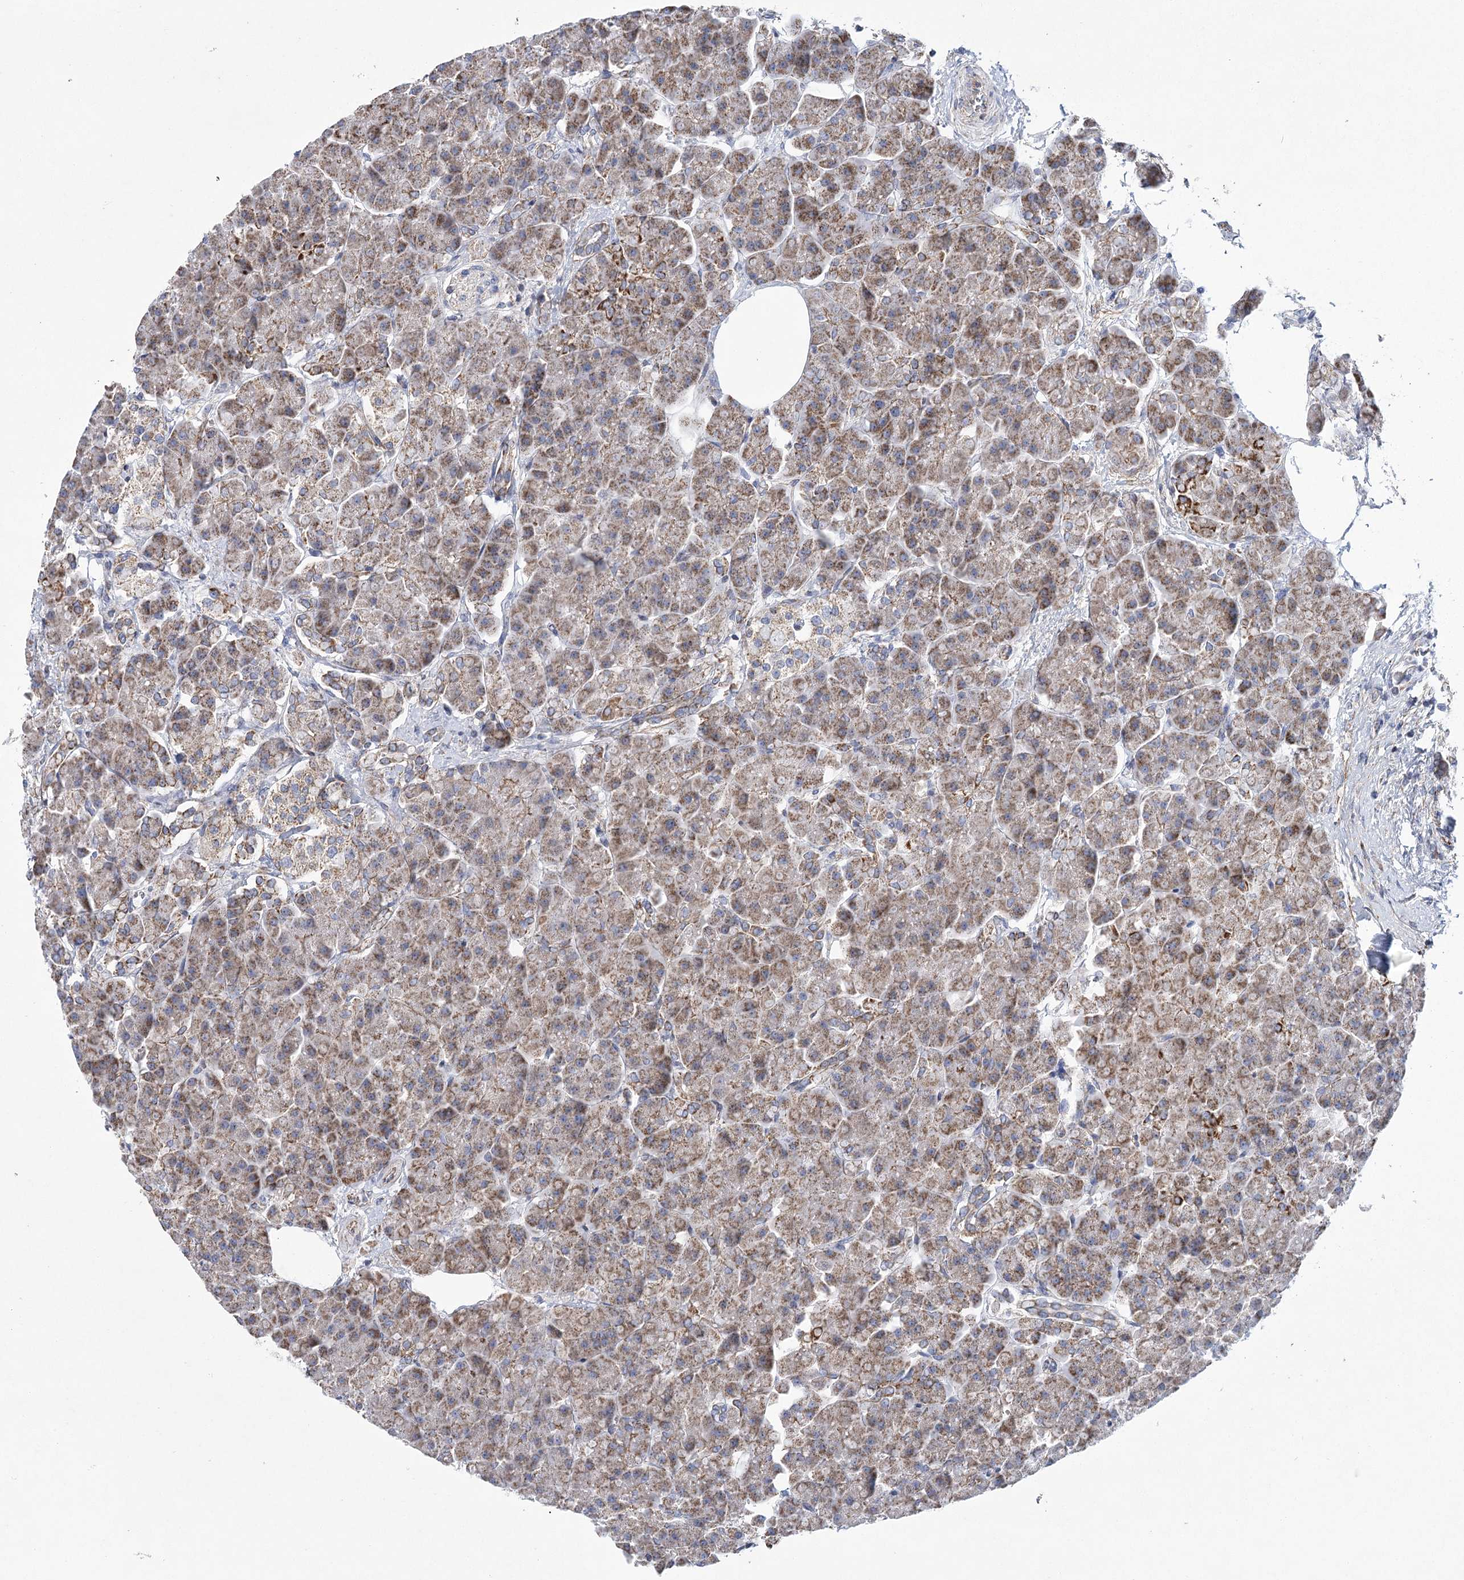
{"staining": {"intensity": "moderate", "quantity": ">75%", "location": "cytoplasmic/membranous"}, "tissue": "pancreas", "cell_type": "Exocrine glandular cells", "image_type": "normal", "snomed": [{"axis": "morphology", "description": "Normal tissue, NOS"}, {"axis": "topography", "description": "Pancreas"}], "caption": "Benign pancreas displays moderate cytoplasmic/membranous expression in approximately >75% of exocrine glandular cells, visualized by immunohistochemistry.", "gene": "SNX7", "patient": {"sex": "female", "age": 70}}